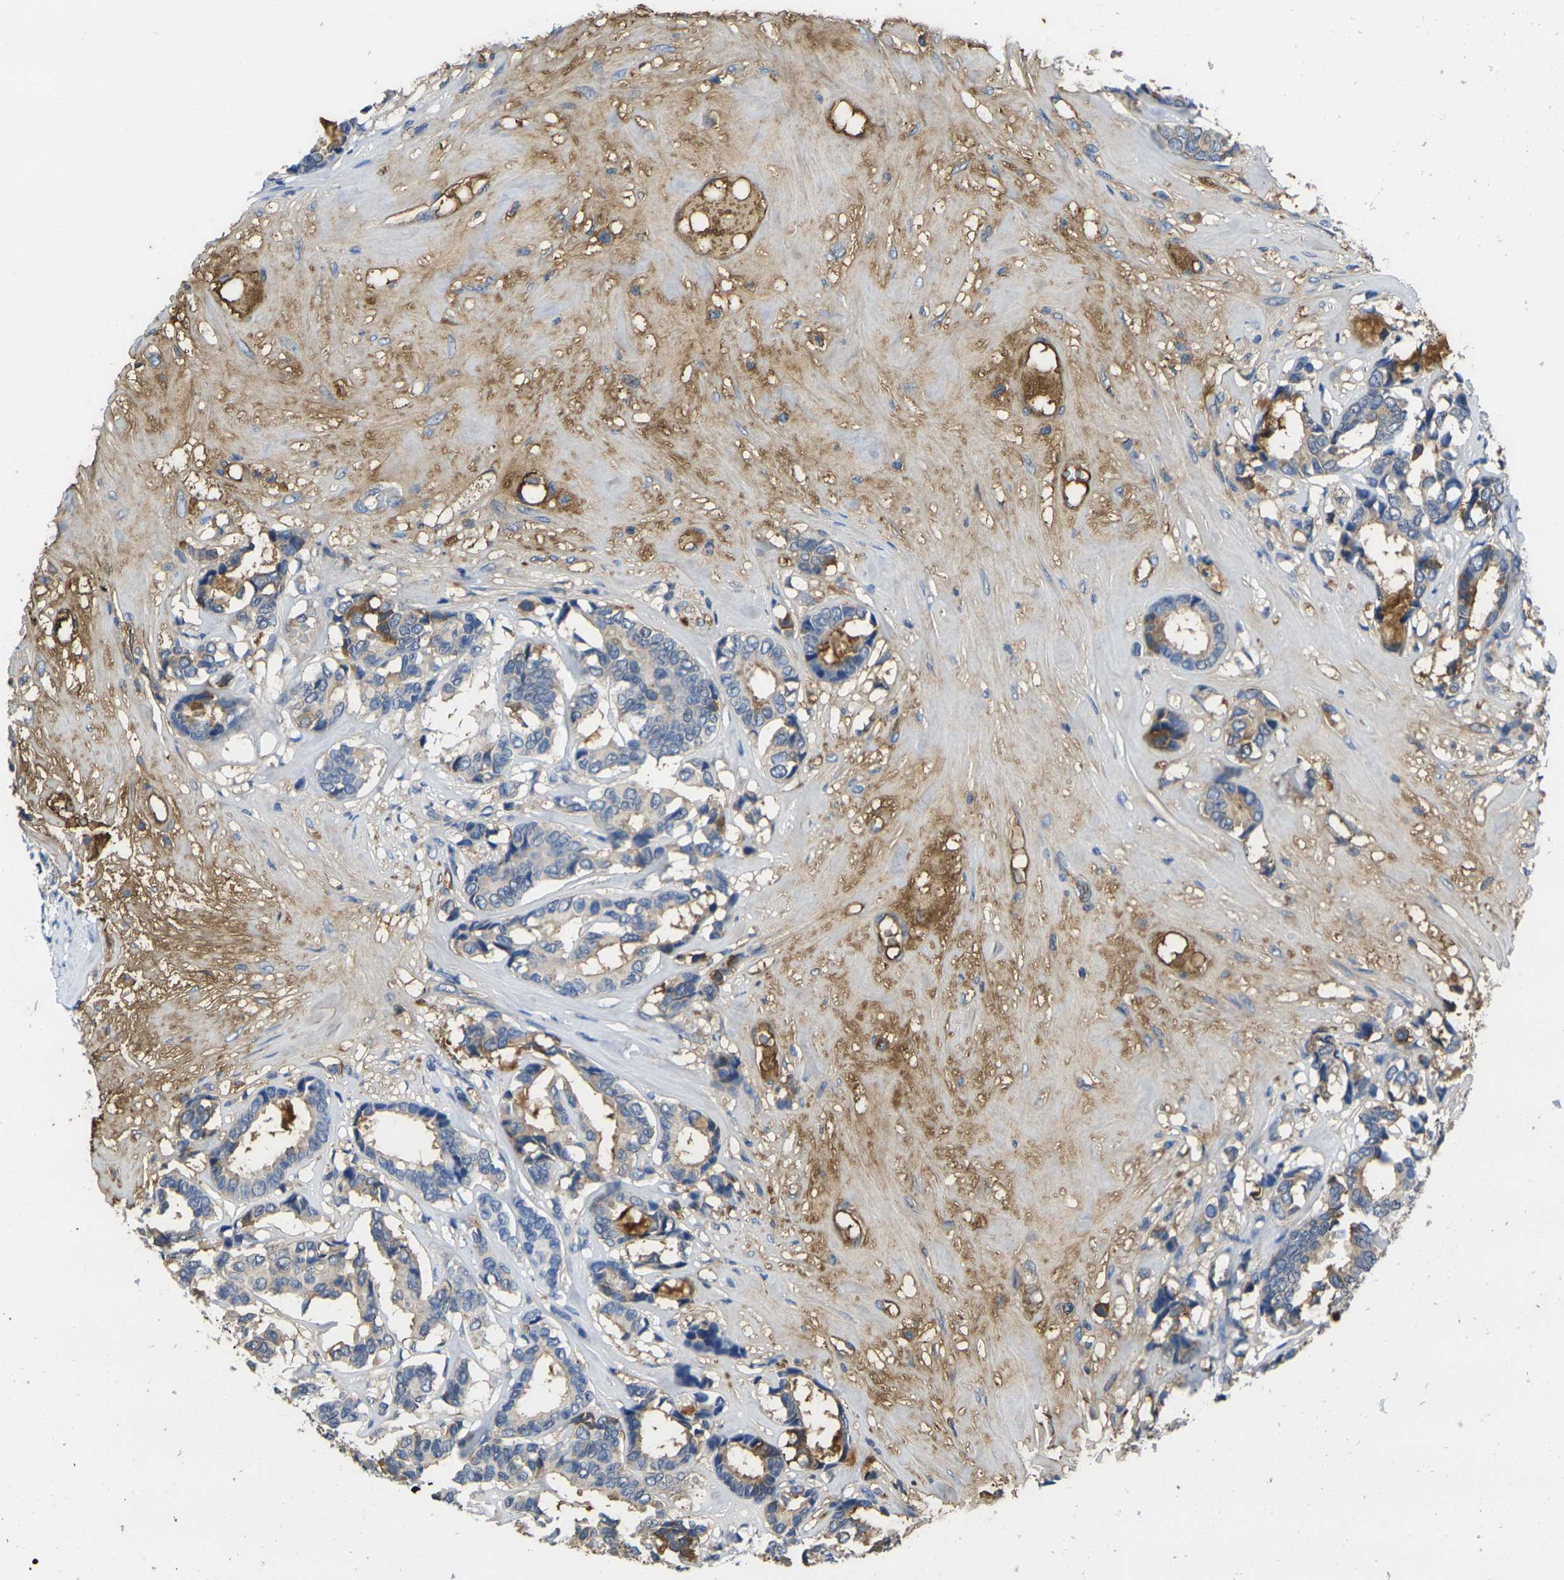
{"staining": {"intensity": "moderate", "quantity": "<25%", "location": "cytoplasmic/membranous"}, "tissue": "breast cancer", "cell_type": "Tumor cells", "image_type": "cancer", "snomed": [{"axis": "morphology", "description": "Duct carcinoma"}, {"axis": "topography", "description": "Breast"}], "caption": "About <25% of tumor cells in human breast cancer show moderate cytoplasmic/membranous protein staining as visualized by brown immunohistochemical staining.", "gene": "GREM2", "patient": {"sex": "female", "age": 87}}